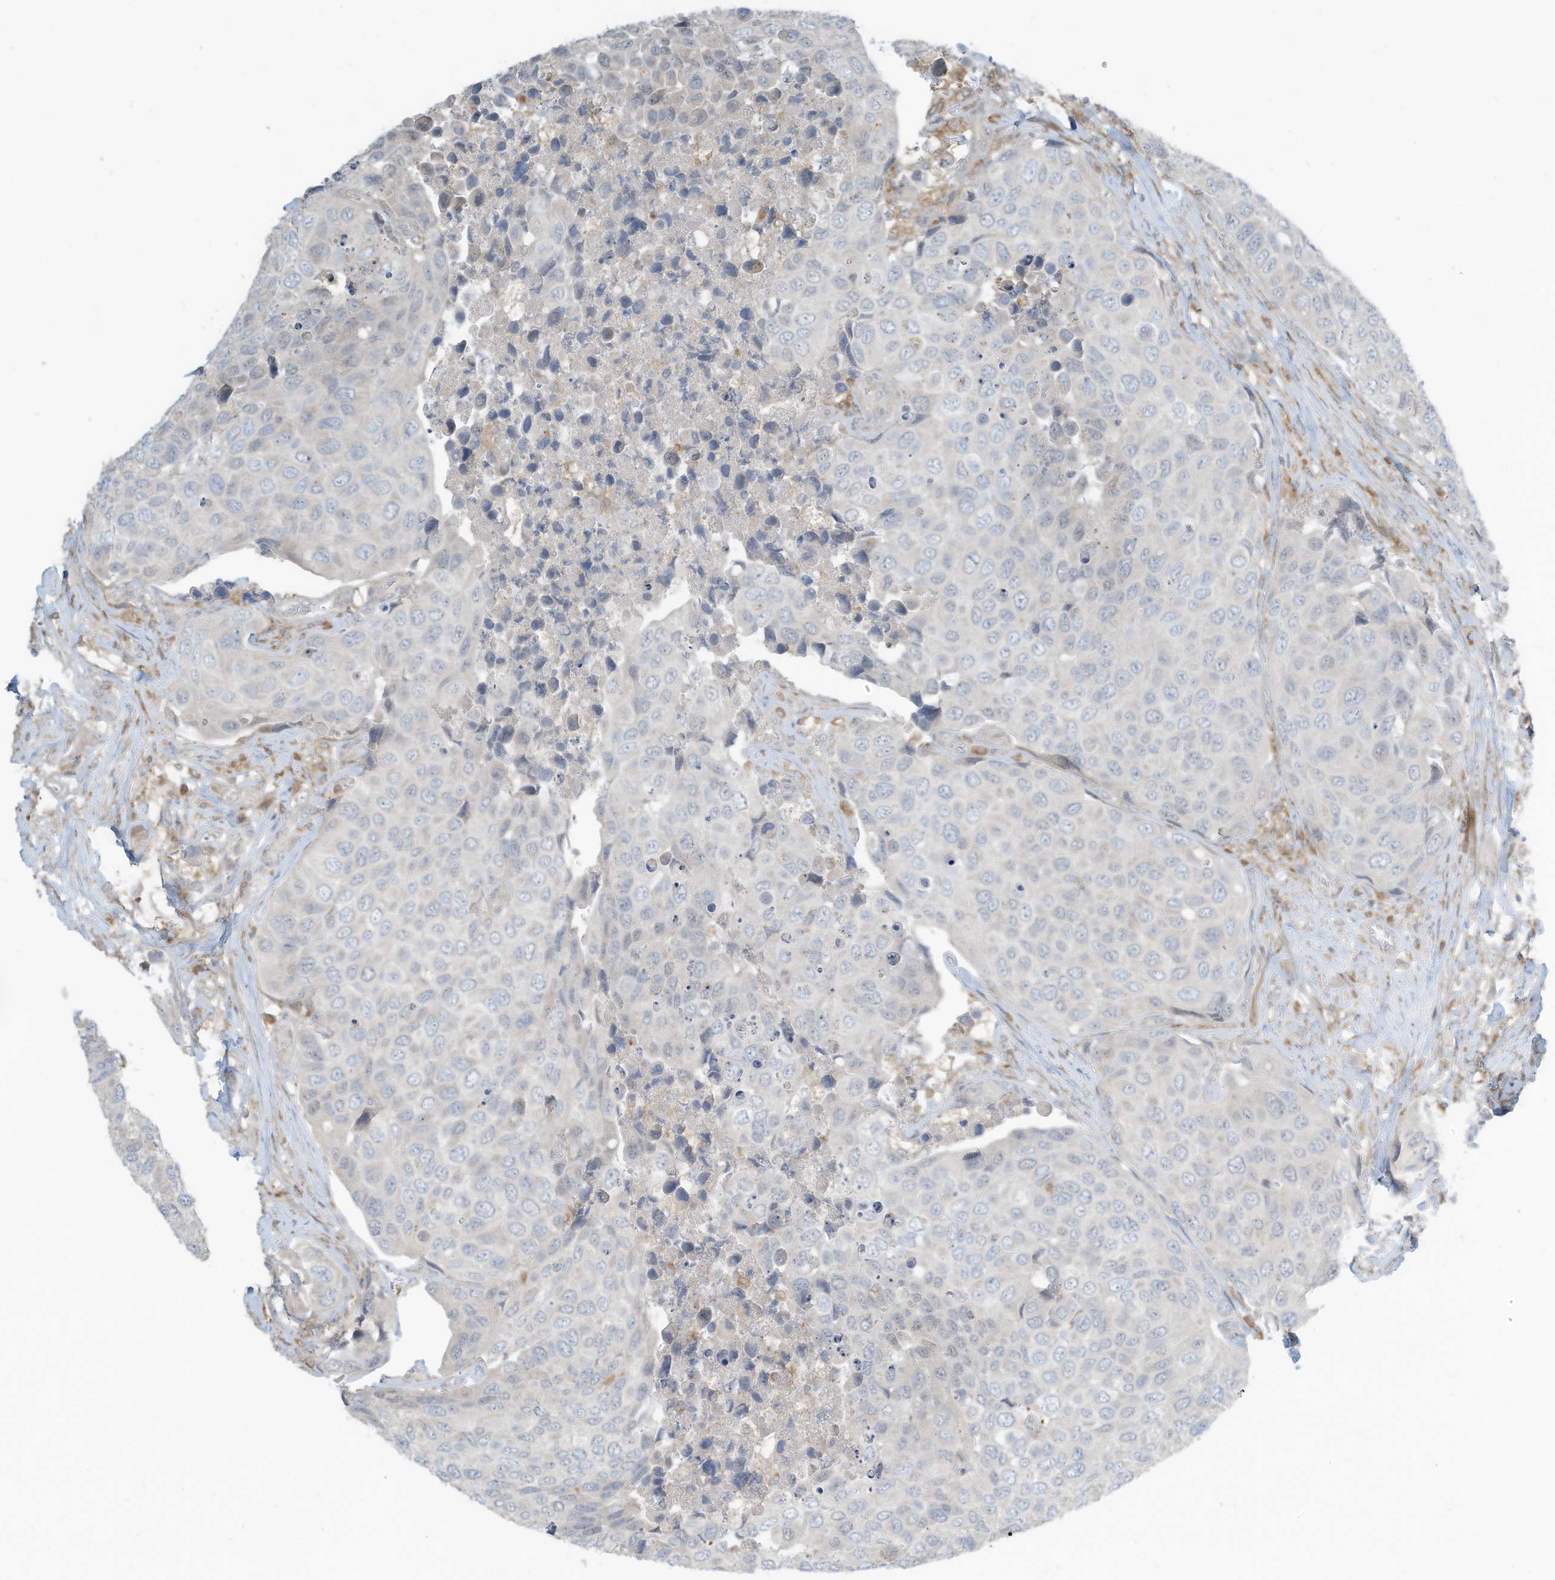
{"staining": {"intensity": "negative", "quantity": "none", "location": "none"}, "tissue": "urothelial cancer", "cell_type": "Tumor cells", "image_type": "cancer", "snomed": [{"axis": "morphology", "description": "Urothelial carcinoma, High grade"}, {"axis": "topography", "description": "Urinary bladder"}], "caption": "High power microscopy micrograph of an immunohistochemistry histopathology image of urothelial carcinoma (high-grade), revealing no significant expression in tumor cells. Brightfield microscopy of immunohistochemistry (IHC) stained with DAB (brown) and hematoxylin (blue), captured at high magnification.", "gene": "DZIP3", "patient": {"sex": "male", "age": 74}}